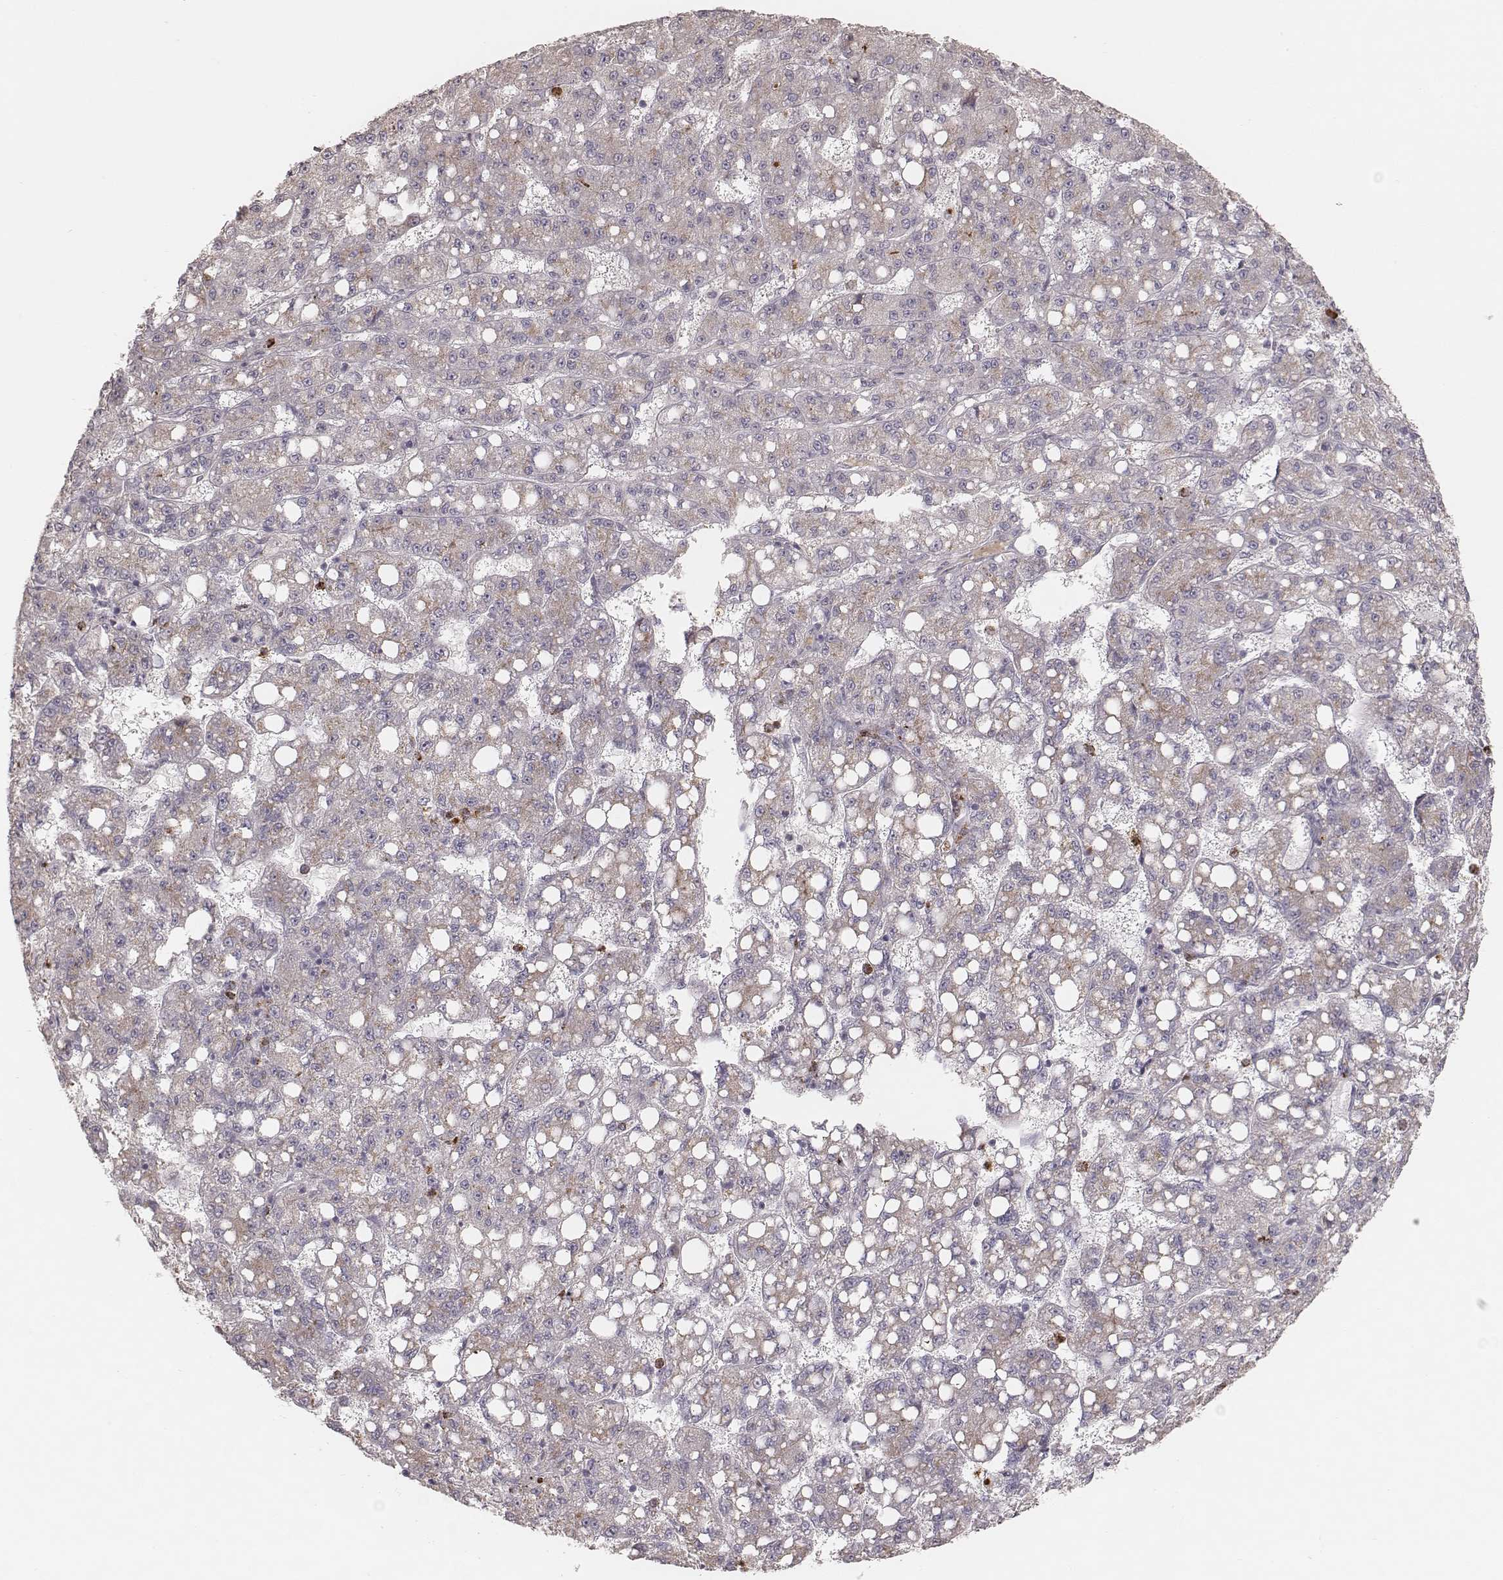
{"staining": {"intensity": "weak", "quantity": ">75%", "location": "cytoplasmic/membranous"}, "tissue": "liver cancer", "cell_type": "Tumor cells", "image_type": "cancer", "snomed": [{"axis": "morphology", "description": "Carcinoma, Hepatocellular, NOS"}, {"axis": "topography", "description": "Liver"}], "caption": "About >75% of tumor cells in liver hepatocellular carcinoma demonstrate weak cytoplasmic/membranous protein expression as visualized by brown immunohistochemical staining.", "gene": "ABCA7", "patient": {"sex": "female", "age": 65}}